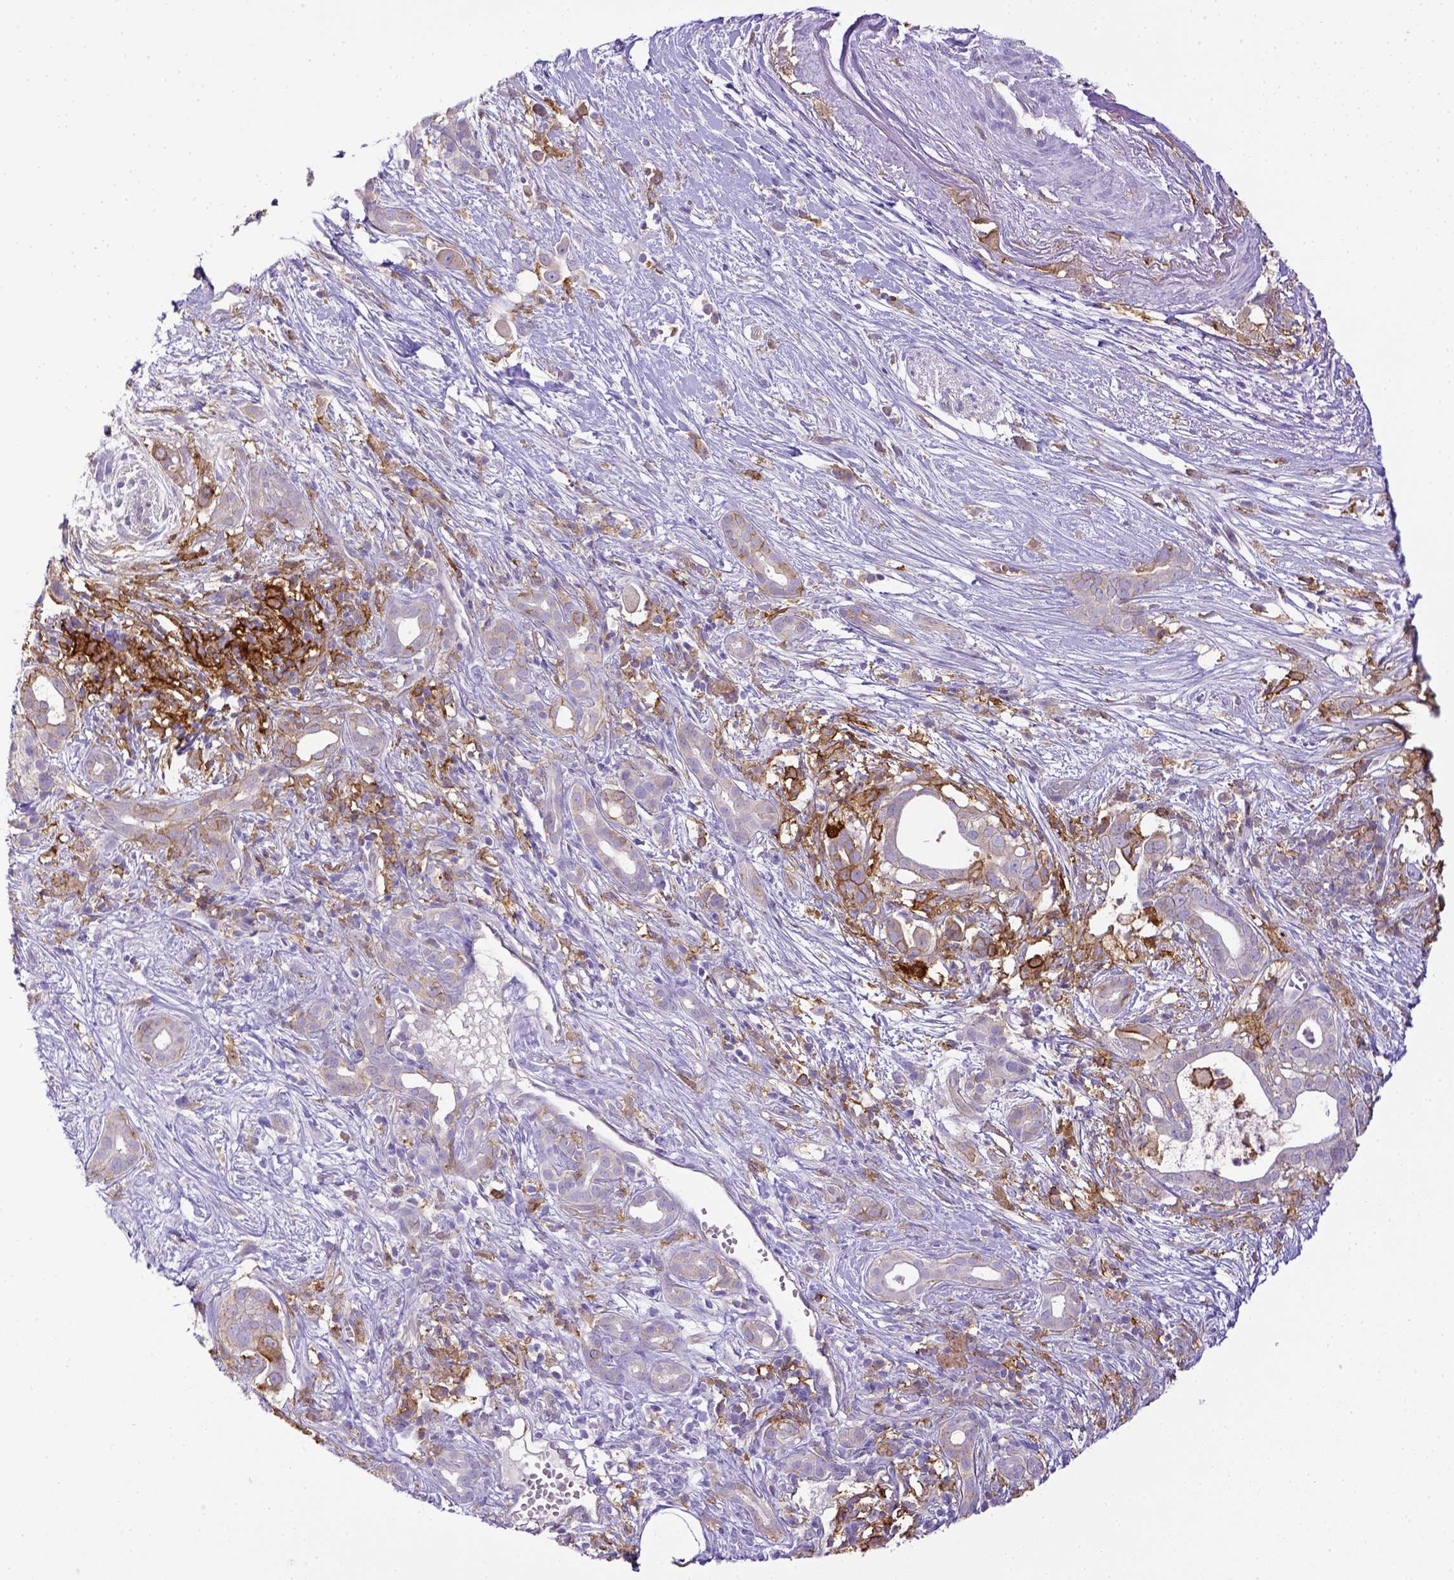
{"staining": {"intensity": "weak", "quantity": "<25%", "location": "cytoplasmic/membranous"}, "tissue": "pancreatic cancer", "cell_type": "Tumor cells", "image_type": "cancer", "snomed": [{"axis": "morphology", "description": "Adenocarcinoma, NOS"}, {"axis": "topography", "description": "Pancreas"}], "caption": "Immunohistochemistry (IHC) photomicrograph of adenocarcinoma (pancreatic) stained for a protein (brown), which demonstrates no expression in tumor cells.", "gene": "CD40", "patient": {"sex": "male", "age": 61}}